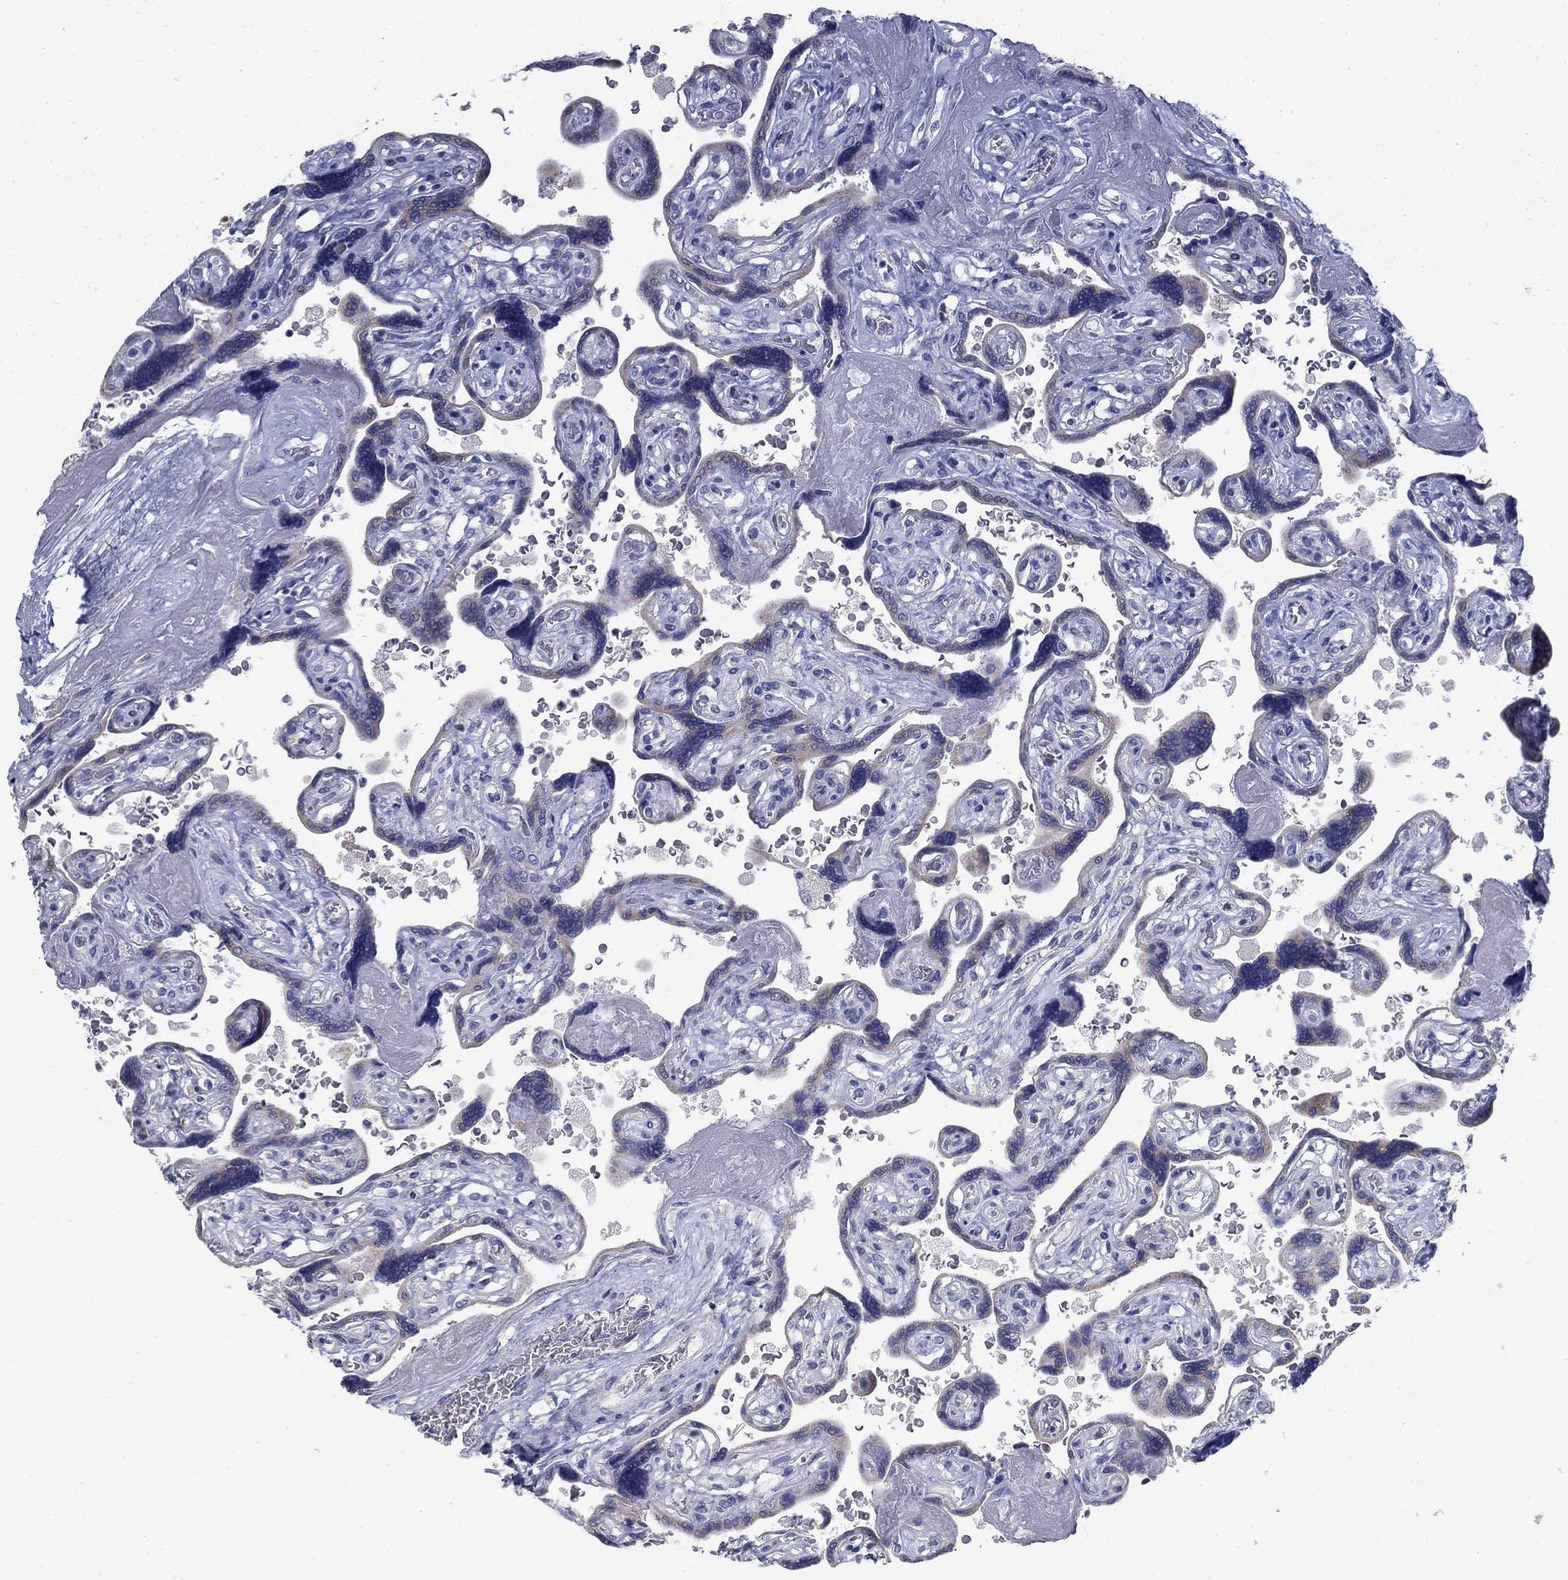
{"staining": {"intensity": "strong", "quantity": "25%-75%", "location": "cytoplasmic/membranous"}, "tissue": "placenta", "cell_type": "Decidual cells", "image_type": "normal", "snomed": [{"axis": "morphology", "description": "Normal tissue, NOS"}, {"axis": "topography", "description": "Placenta"}], "caption": "Immunohistochemical staining of benign human placenta reveals 25%-75% levels of strong cytoplasmic/membranous protein positivity in about 25%-75% of decidual cells. Using DAB (3,3'-diaminobenzidine) (brown) and hematoxylin (blue) stains, captured at high magnification using brightfield microscopy.", "gene": "NTRK2", "patient": {"sex": "female", "age": 32}}